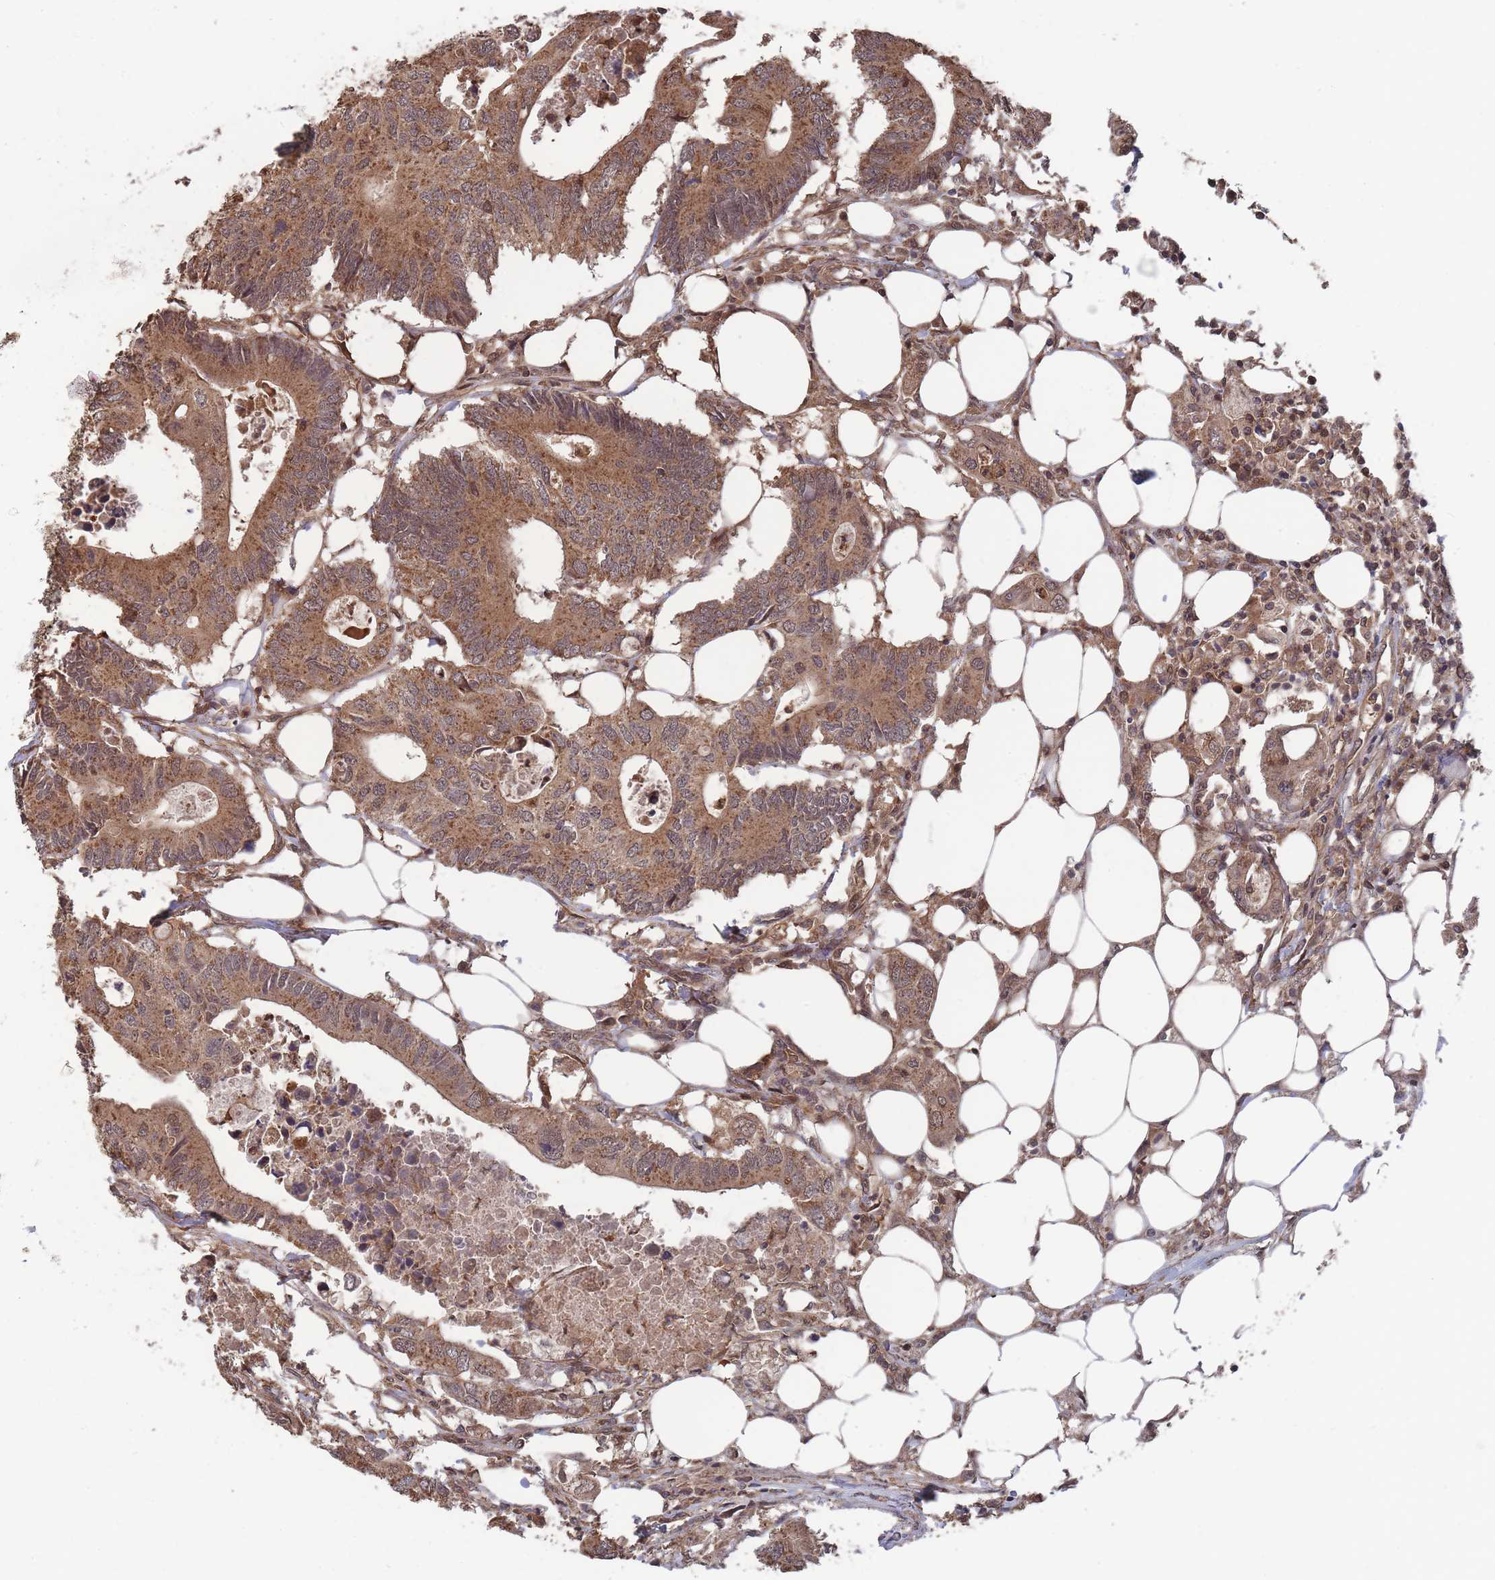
{"staining": {"intensity": "moderate", "quantity": ">75%", "location": "cytoplasmic/membranous"}, "tissue": "colorectal cancer", "cell_type": "Tumor cells", "image_type": "cancer", "snomed": [{"axis": "morphology", "description": "Adenocarcinoma, NOS"}, {"axis": "topography", "description": "Colon"}], "caption": "This micrograph exhibits IHC staining of colorectal cancer, with medium moderate cytoplasmic/membranous staining in approximately >75% of tumor cells.", "gene": "SF3B1", "patient": {"sex": "male", "age": 71}}